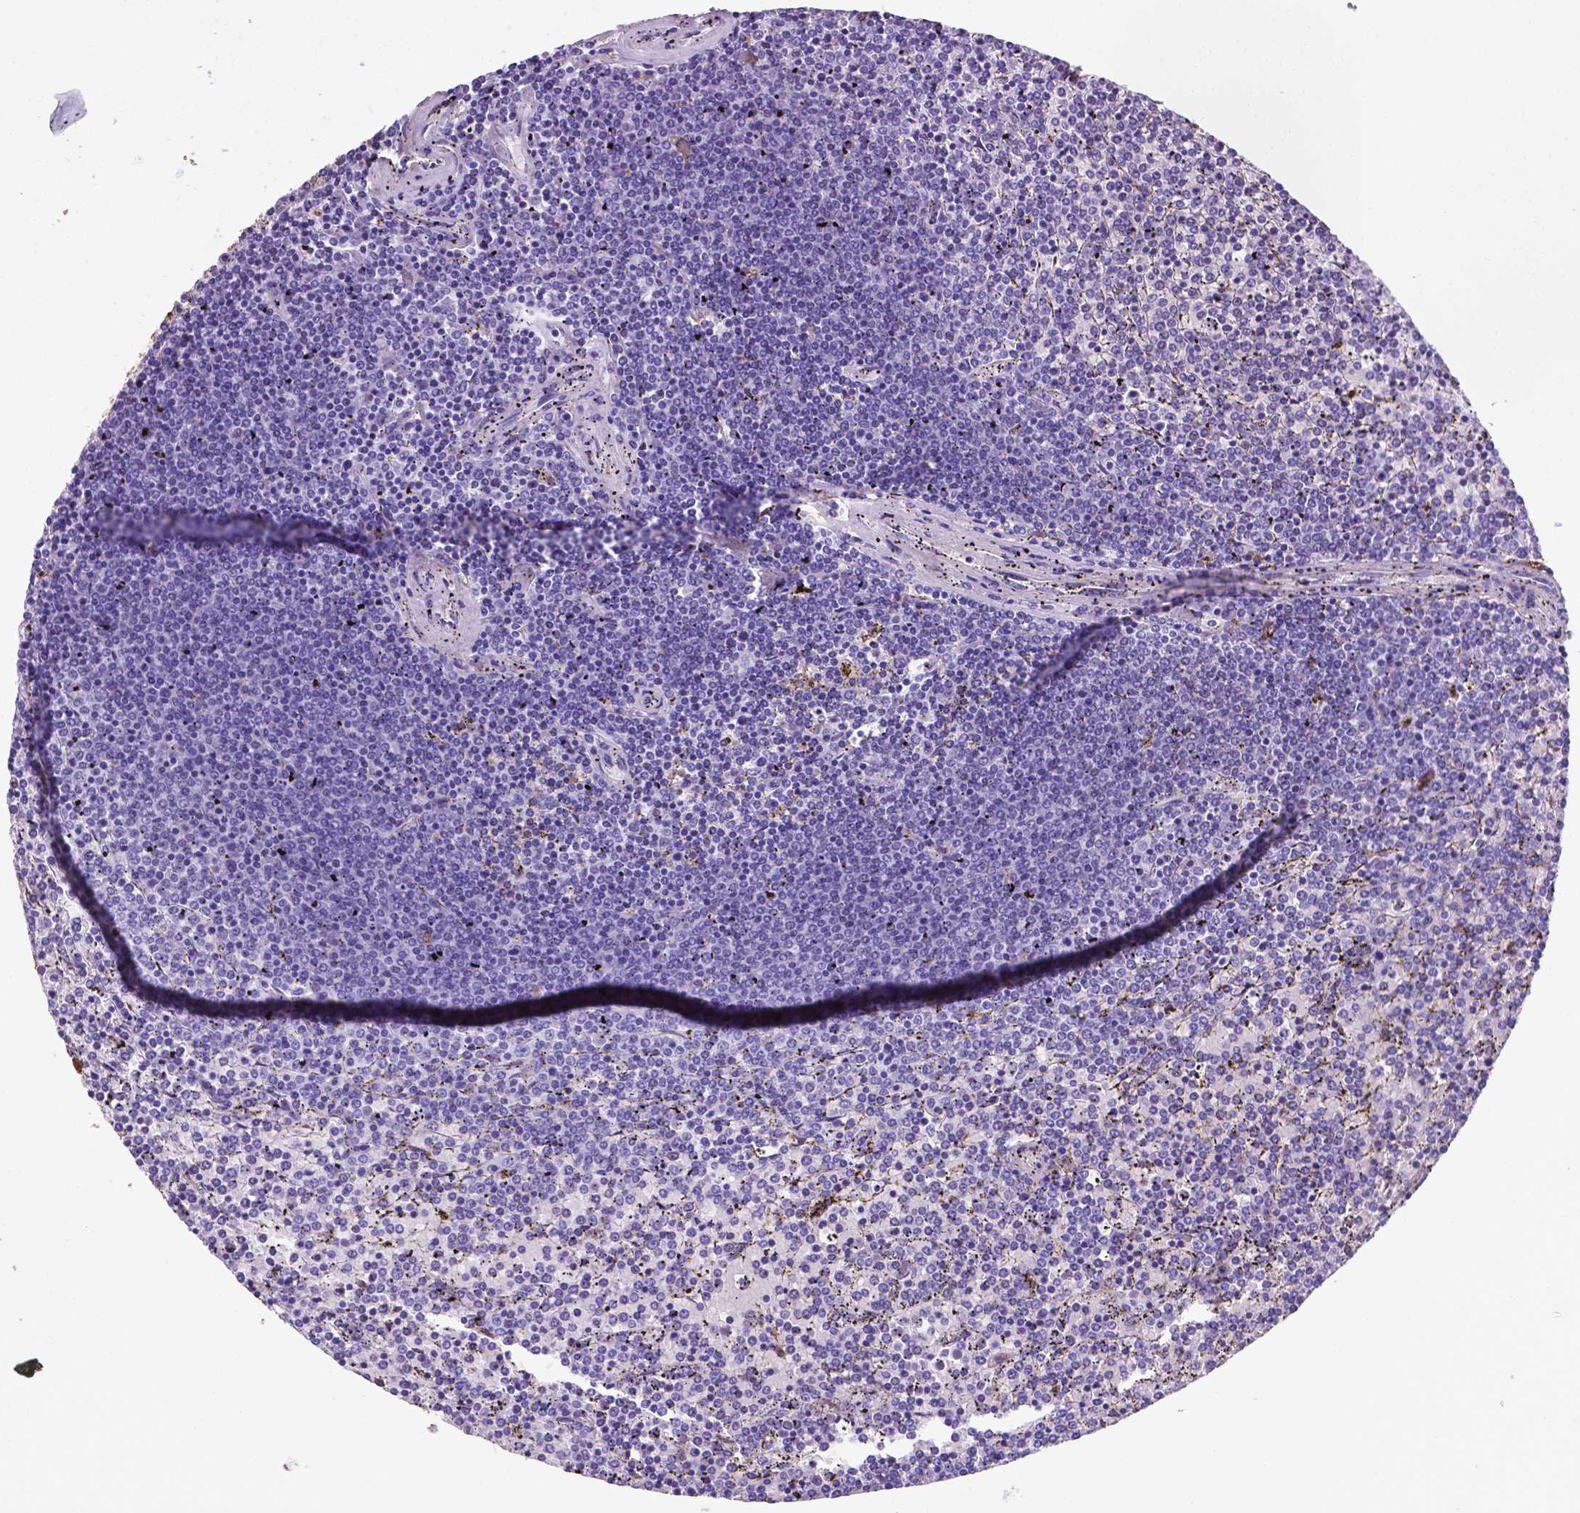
{"staining": {"intensity": "negative", "quantity": "none", "location": "none"}, "tissue": "lymphoma", "cell_type": "Tumor cells", "image_type": "cancer", "snomed": [{"axis": "morphology", "description": "Malignant lymphoma, non-Hodgkin's type, Low grade"}, {"axis": "topography", "description": "Spleen"}], "caption": "This is an immunohistochemistry photomicrograph of human malignant lymphoma, non-Hodgkin's type (low-grade). There is no staining in tumor cells.", "gene": "APOE", "patient": {"sex": "female", "age": 77}}